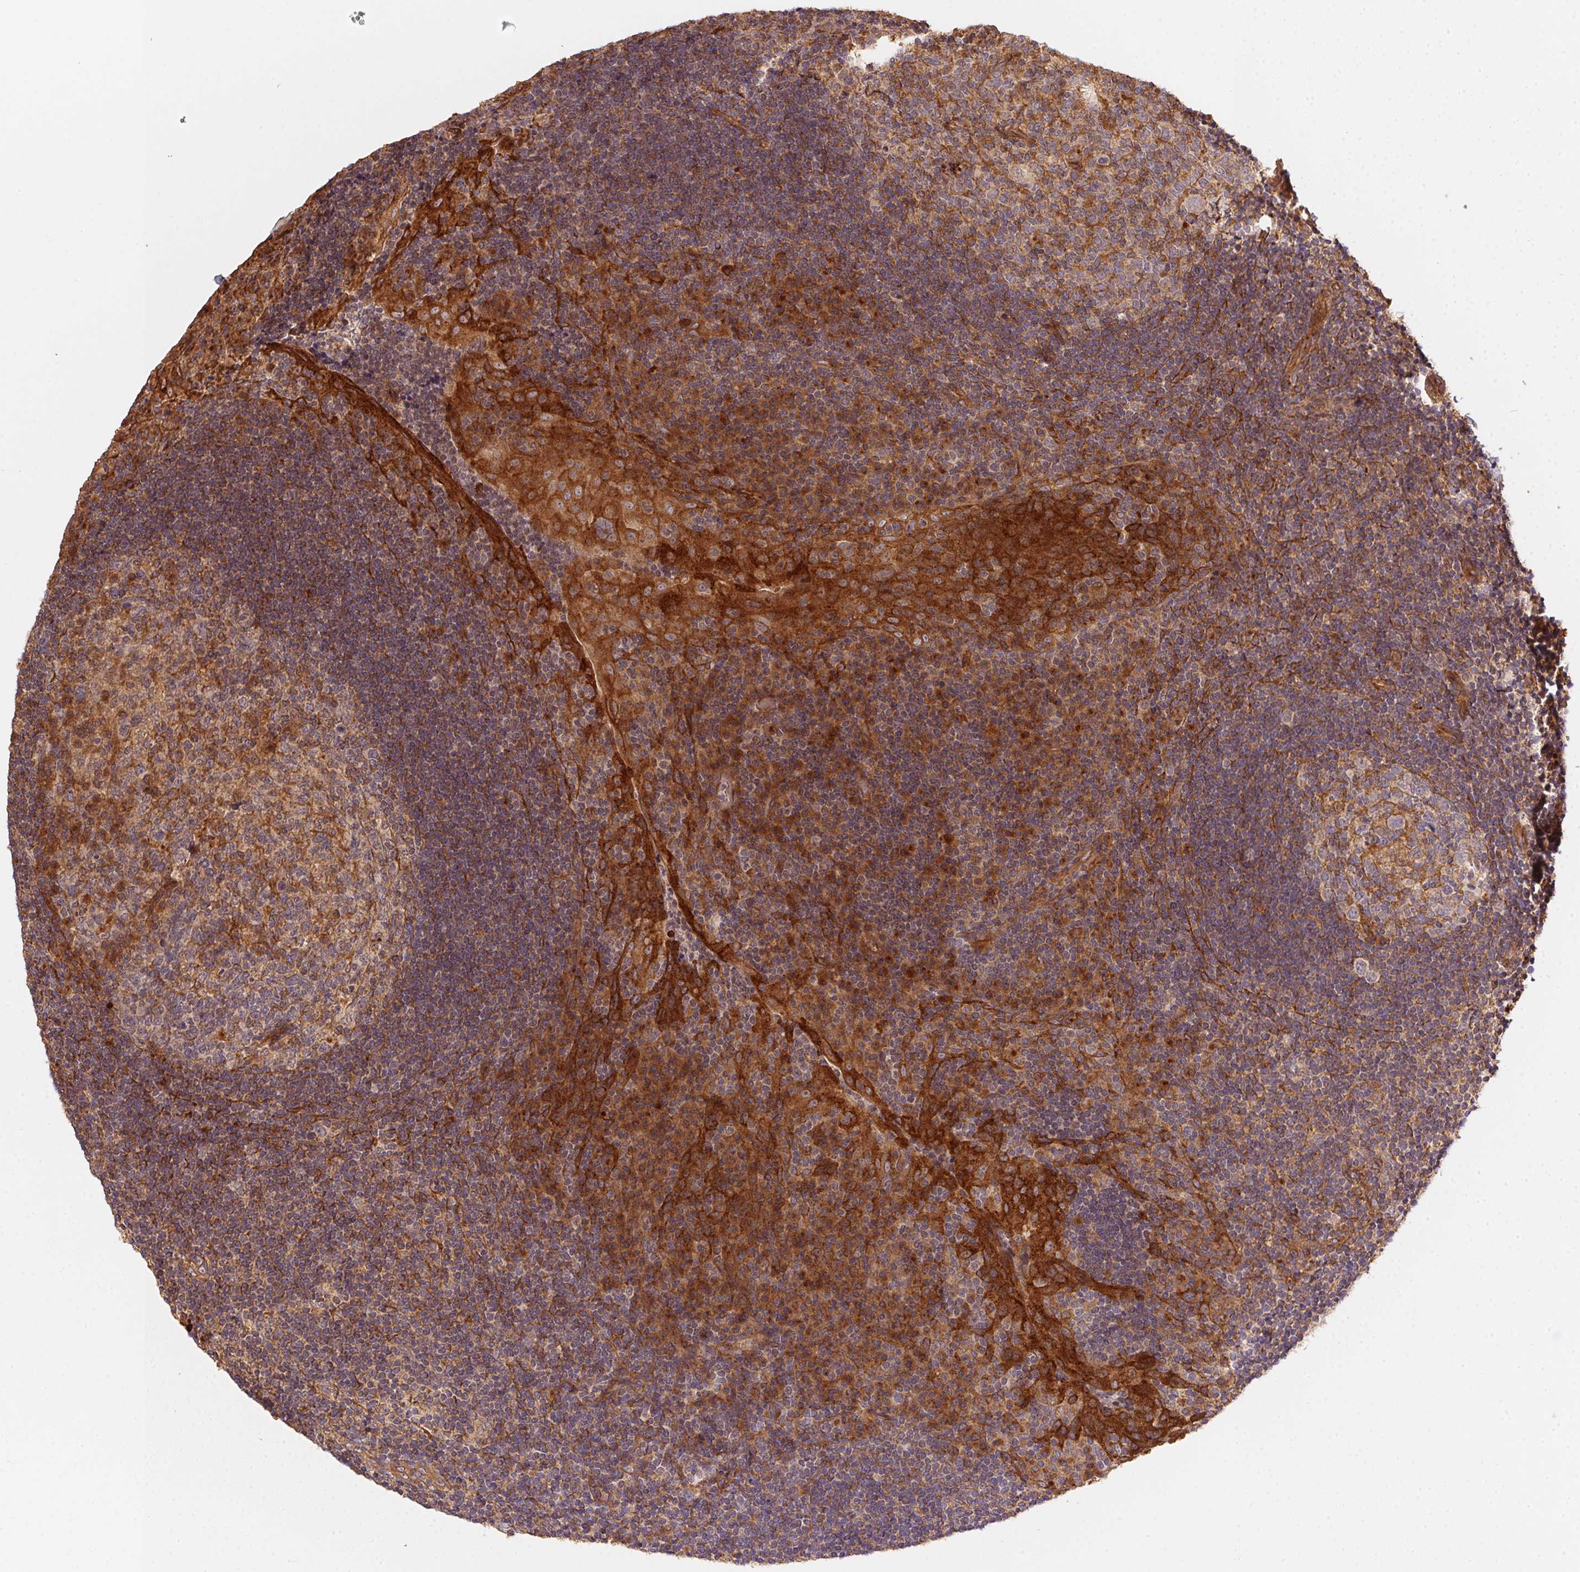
{"staining": {"intensity": "moderate", "quantity": "<25%", "location": "cytoplasmic/membranous"}, "tissue": "tonsil", "cell_type": "Germinal center cells", "image_type": "normal", "snomed": [{"axis": "morphology", "description": "Normal tissue, NOS"}, {"axis": "topography", "description": "Tonsil"}], "caption": "Immunohistochemistry (DAB (3,3'-diaminobenzidine)) staining of benign tonsil shows moderate cytoplasmic/membranous protein staining in about <25% of germinal center cells.", "gene": "USE1", "patient": {"sex": "male", "age": 17}}